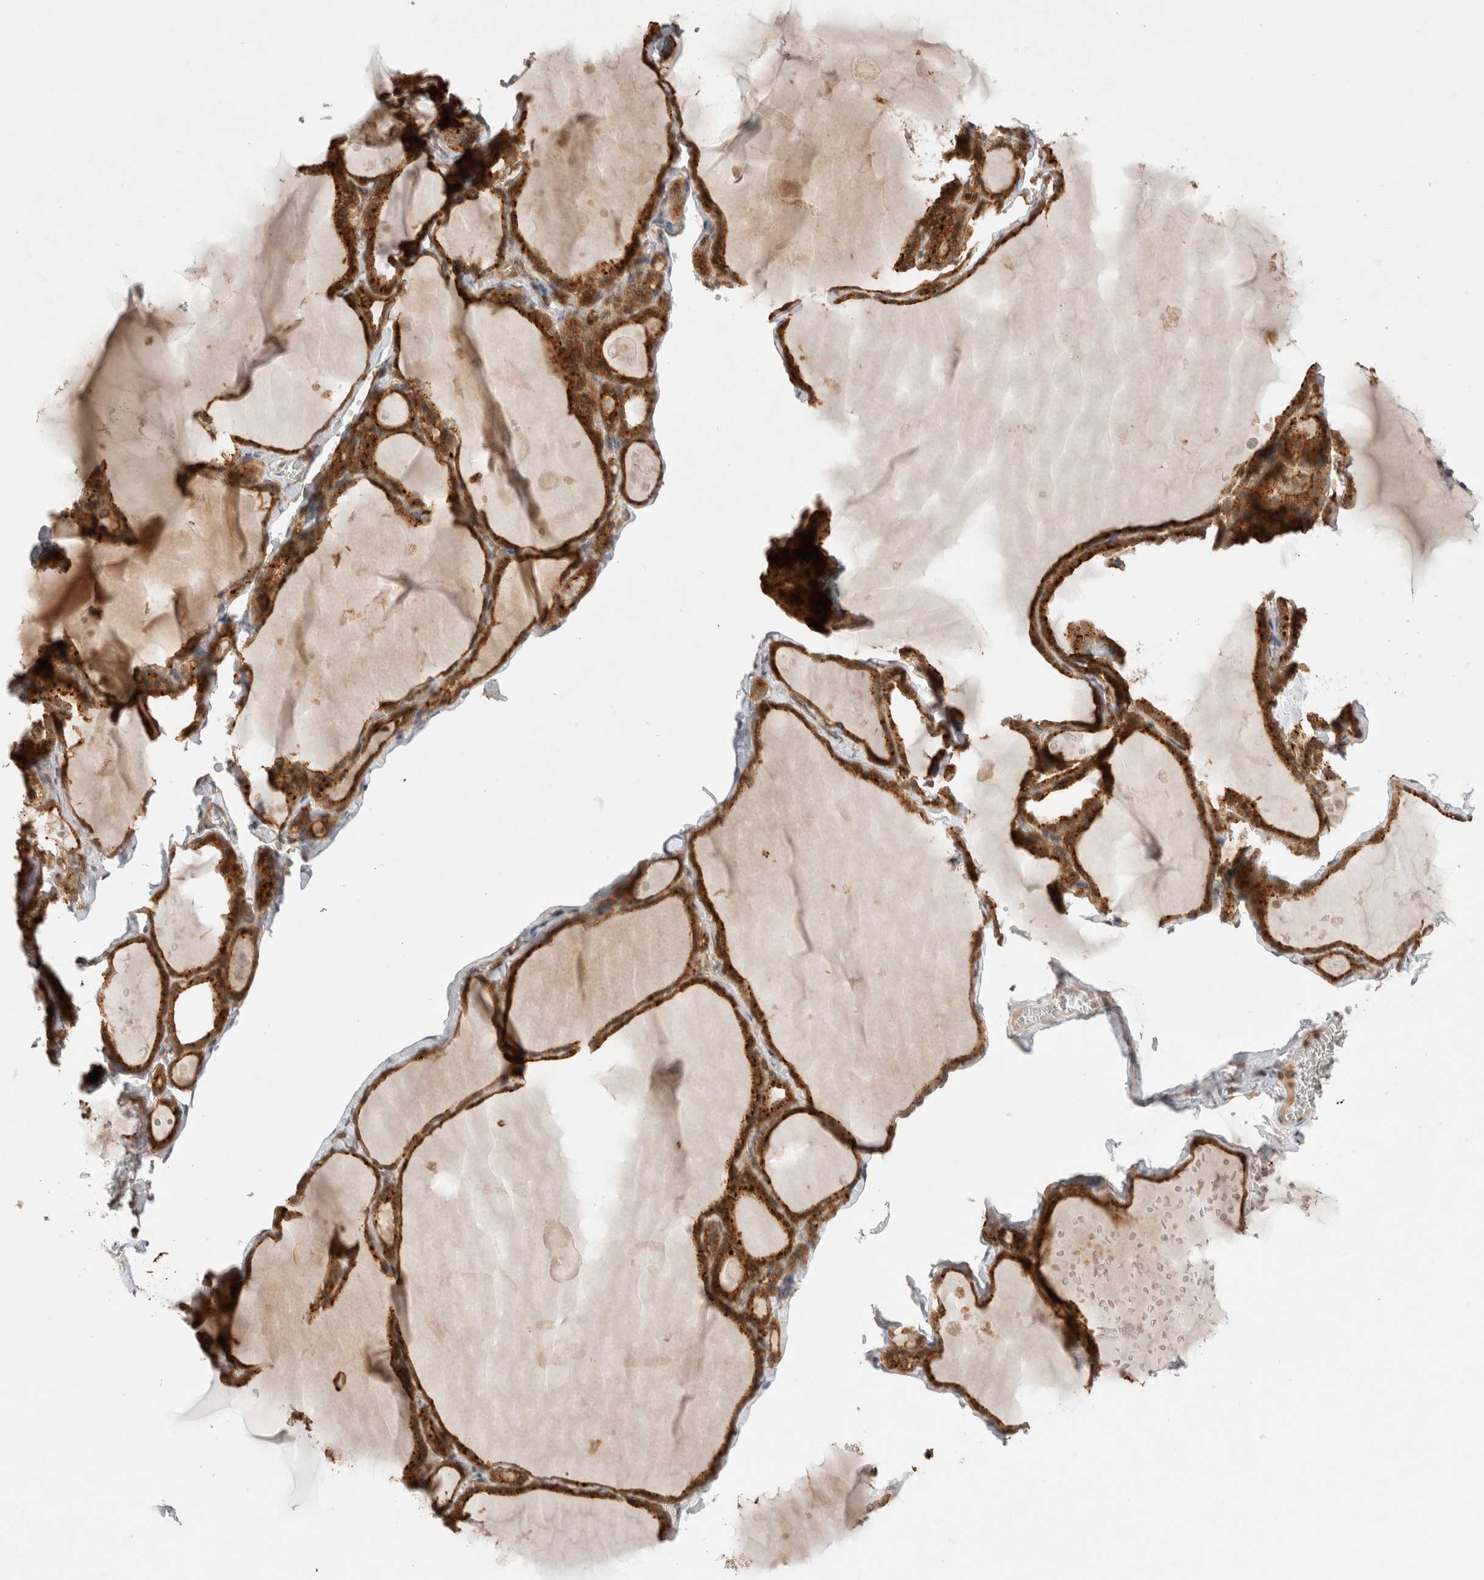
{"staining": {"intensity": "strong", "quantity": ">75%", "location": "cytoplasmic/membranous"}, "tissue": "thyroid gland", "cell_type": "Glandular cells", "image_type": "normal", "snomed": [{"axis": "morphology", "description": "Normal tissue, NOS"}, {"axis": "topography", "description": "Thyroid gland"}], "caption": "Immunohistochemical staining of benign human thyroid gland demonstrates >75% levels of strong cytoplasmic/membranous protein staining in about >75% of glandular cells.", "gene": "VPS28", "patient": {"sex": "male", "age": 56}}